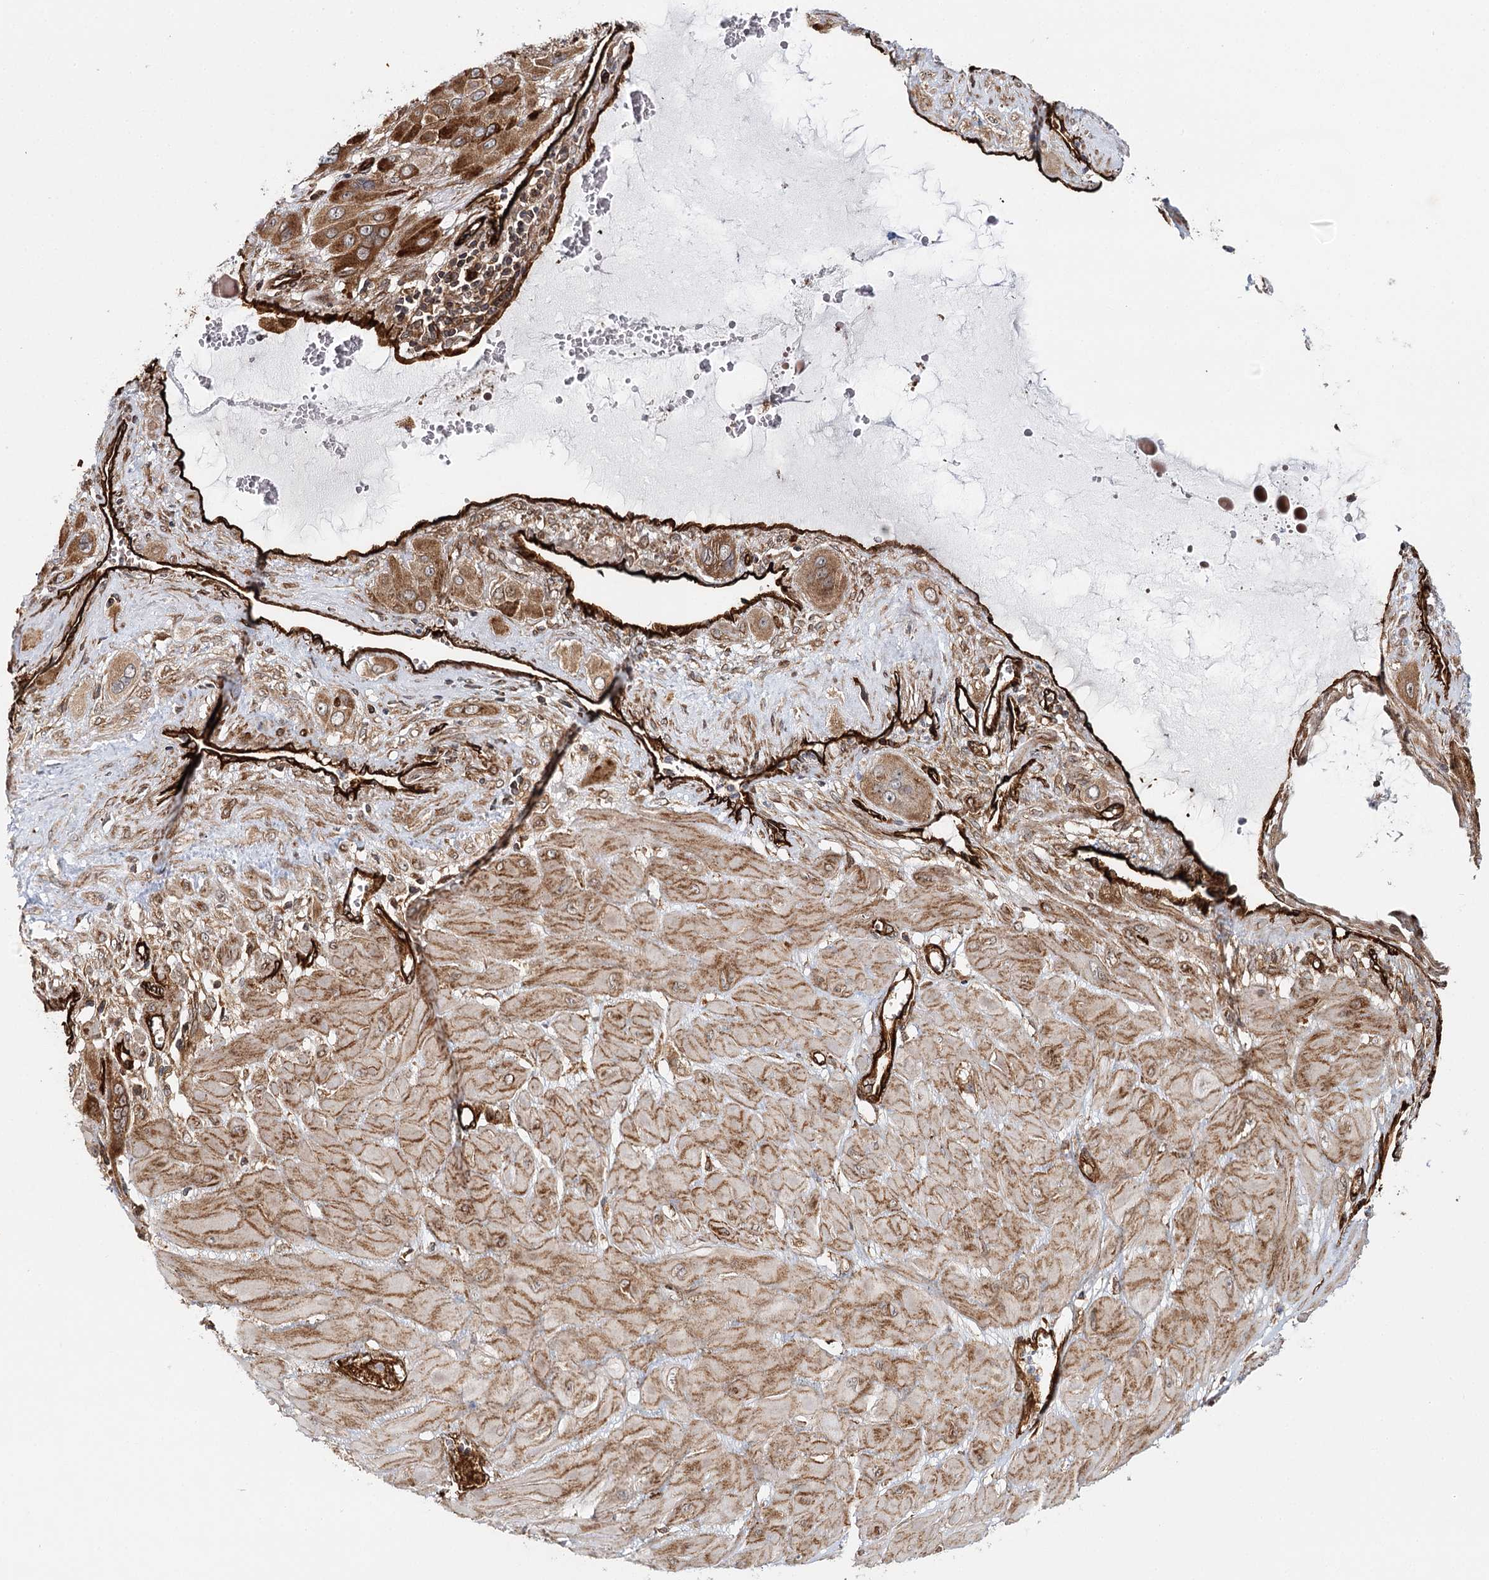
{"staining": {"intensity": "strong", "quantity": ">75%", "location": "cytoplasmic/membranous"}, "tissue": "cervical cancer", "cell_type": "Tumor cells", "image_type": "cancer", "snomed": [{"axis": "morphology", "description": "Squamous cell carcinoma, NOS"}, {"axis": "topography", "description": "Cervix"}], "caption": "IHC photomicrograph of neoplastic tissue: human cervical squamous cell carcinoma stained using immunohistochemistry displays high levels of strong protein expression localized specifically in the cytoplasmic/membranous of tumor cells, appearing as a cytoplasmic/membranous brown color.", "gene": "MKNK1", "patient": {"sex": "female", "age": 34}}